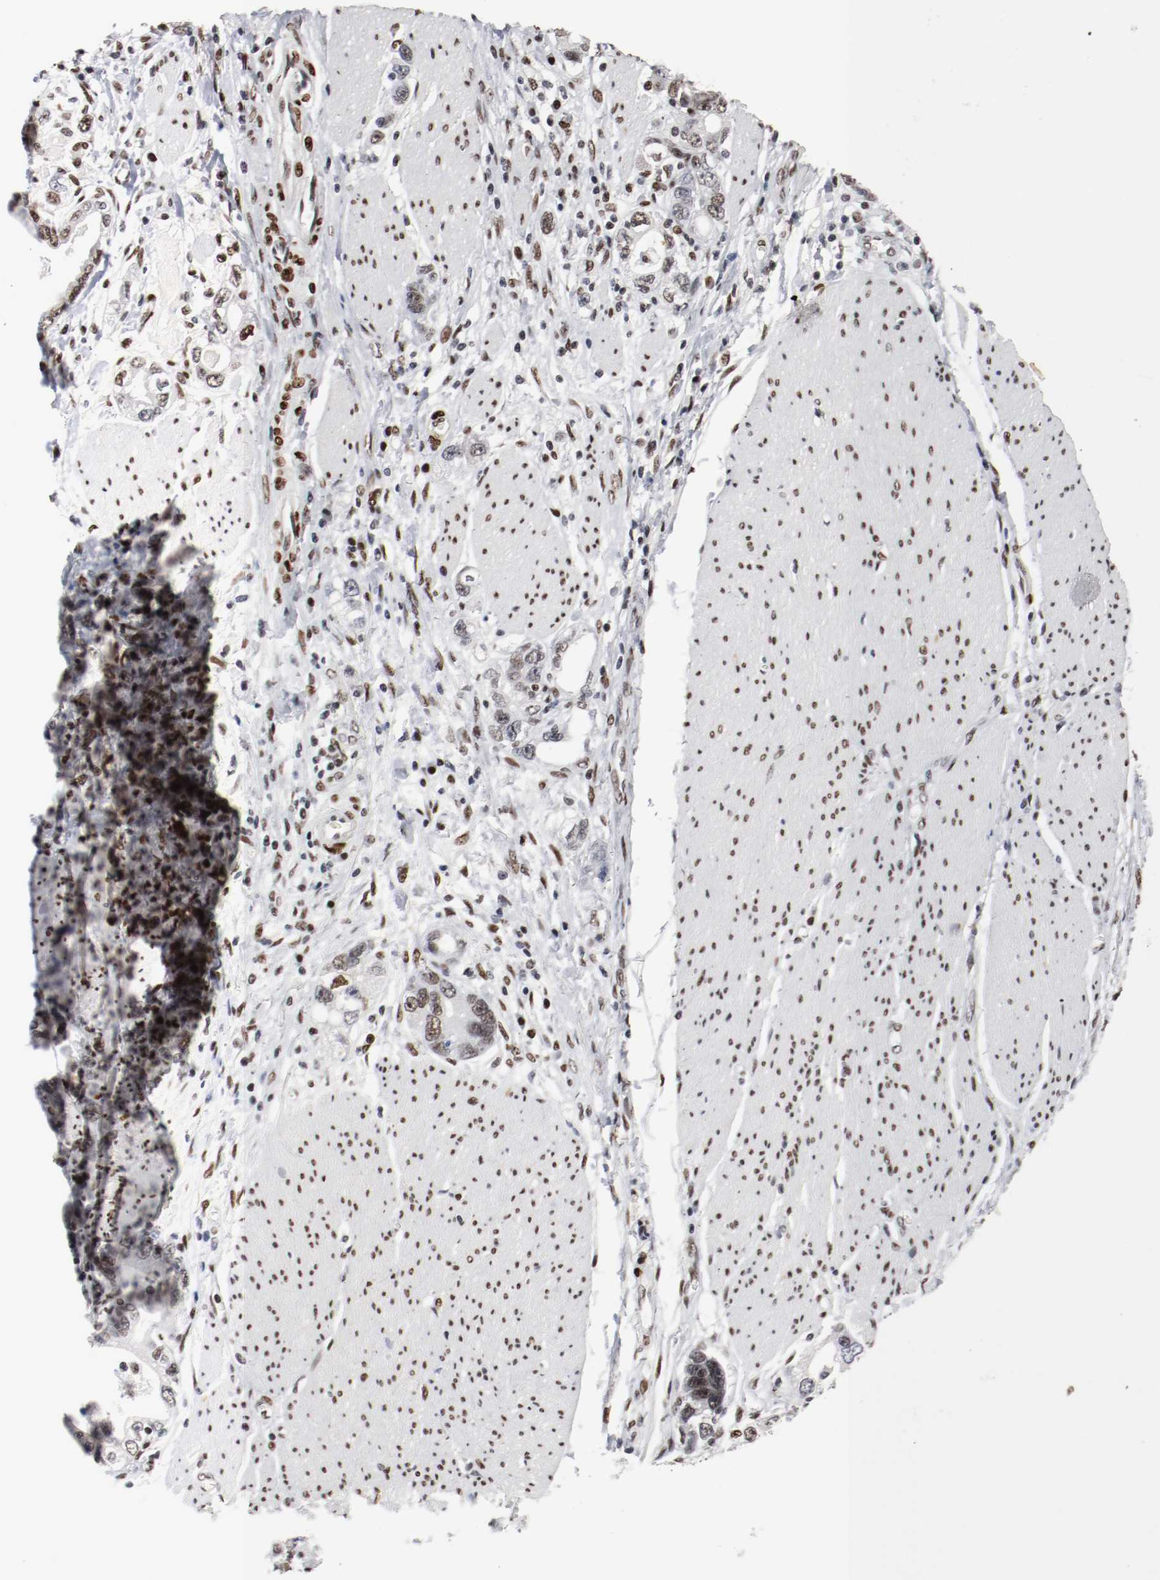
{"staining": {"intensity": "strong", "quantity": ">75%", "location": "nuclear"}, "tissue": "stomach cancer", "cell_type": "Tumor cells", "image_type": "cancer", "snomed": [{"axis": "morphology", "description": "Adenocarcinoma, NOS"}, {"axis": "topography", "description": "Stomach, lower"}], "caption": "Tumor cells display high levels of strong nuclear staining in approximately >75% of cells in human stomach cancer.", "gene": "MEF2D", "patient": {"sex": "female", "age": 93}}